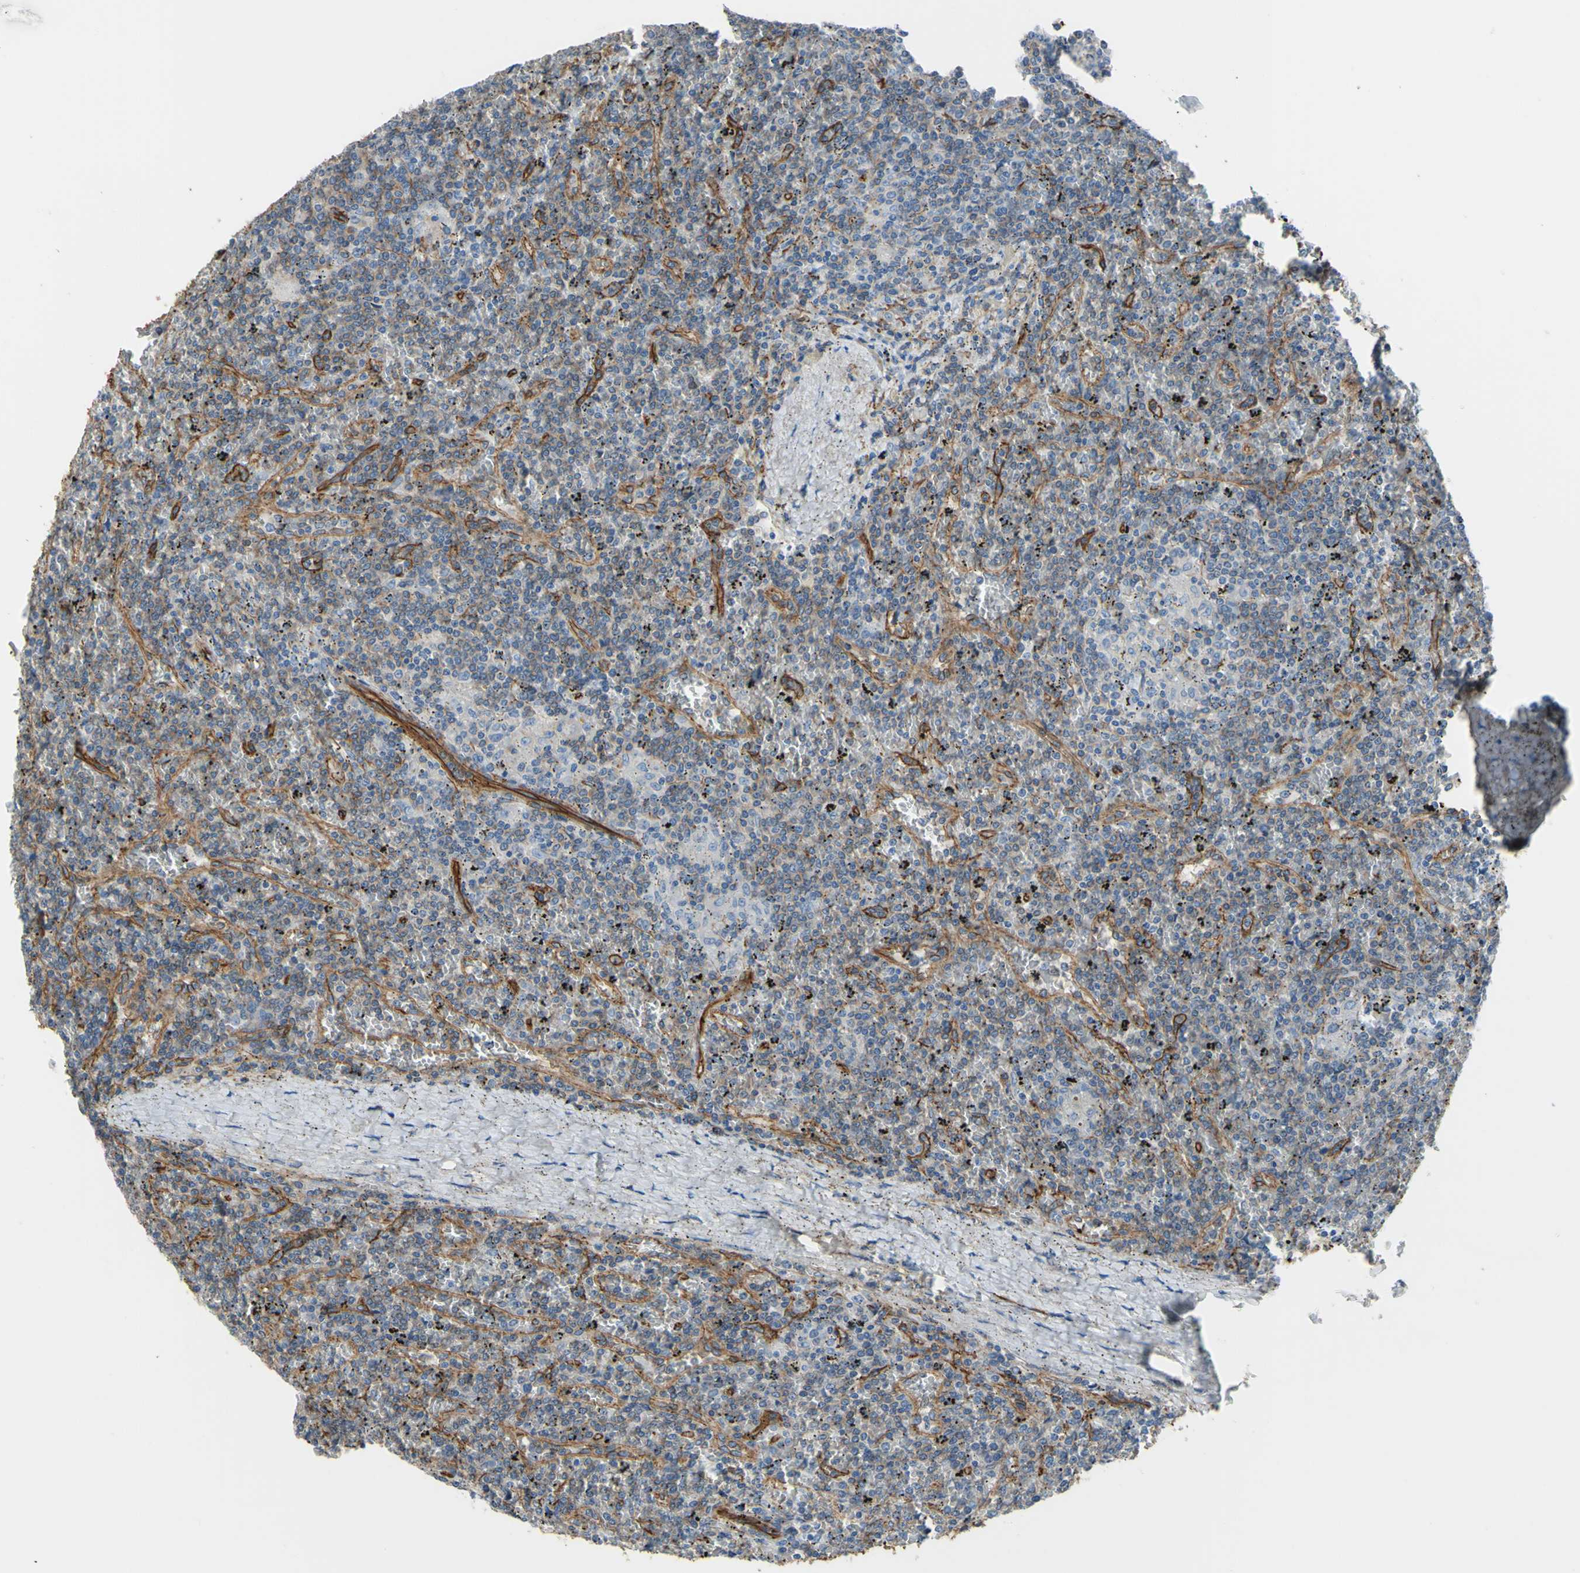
{"staining": {"intensity": "weak", "quantity": ">75%", "location": "cytoplasmic/membranous"}, "tissue": "lymphoma", "cell_type": "Tumor cells", "image_type": "cancer", "snomed": [{"axis": "morphology", "description": "Malignant lymphoma, non-Hodgkin's type, Low grade"}, {"axis": "topography", "description": "Spleen"}], "caption": "Weak cytoplasmic/membranous positivity for a protein is seen in approximately >75% of tumor cells of malignant lymphoma, non-Hodgkin's type (low-grade) using immunohistochemistry.", "gene": "TPBG", "patient": {"sex": "female", "age": 19}}